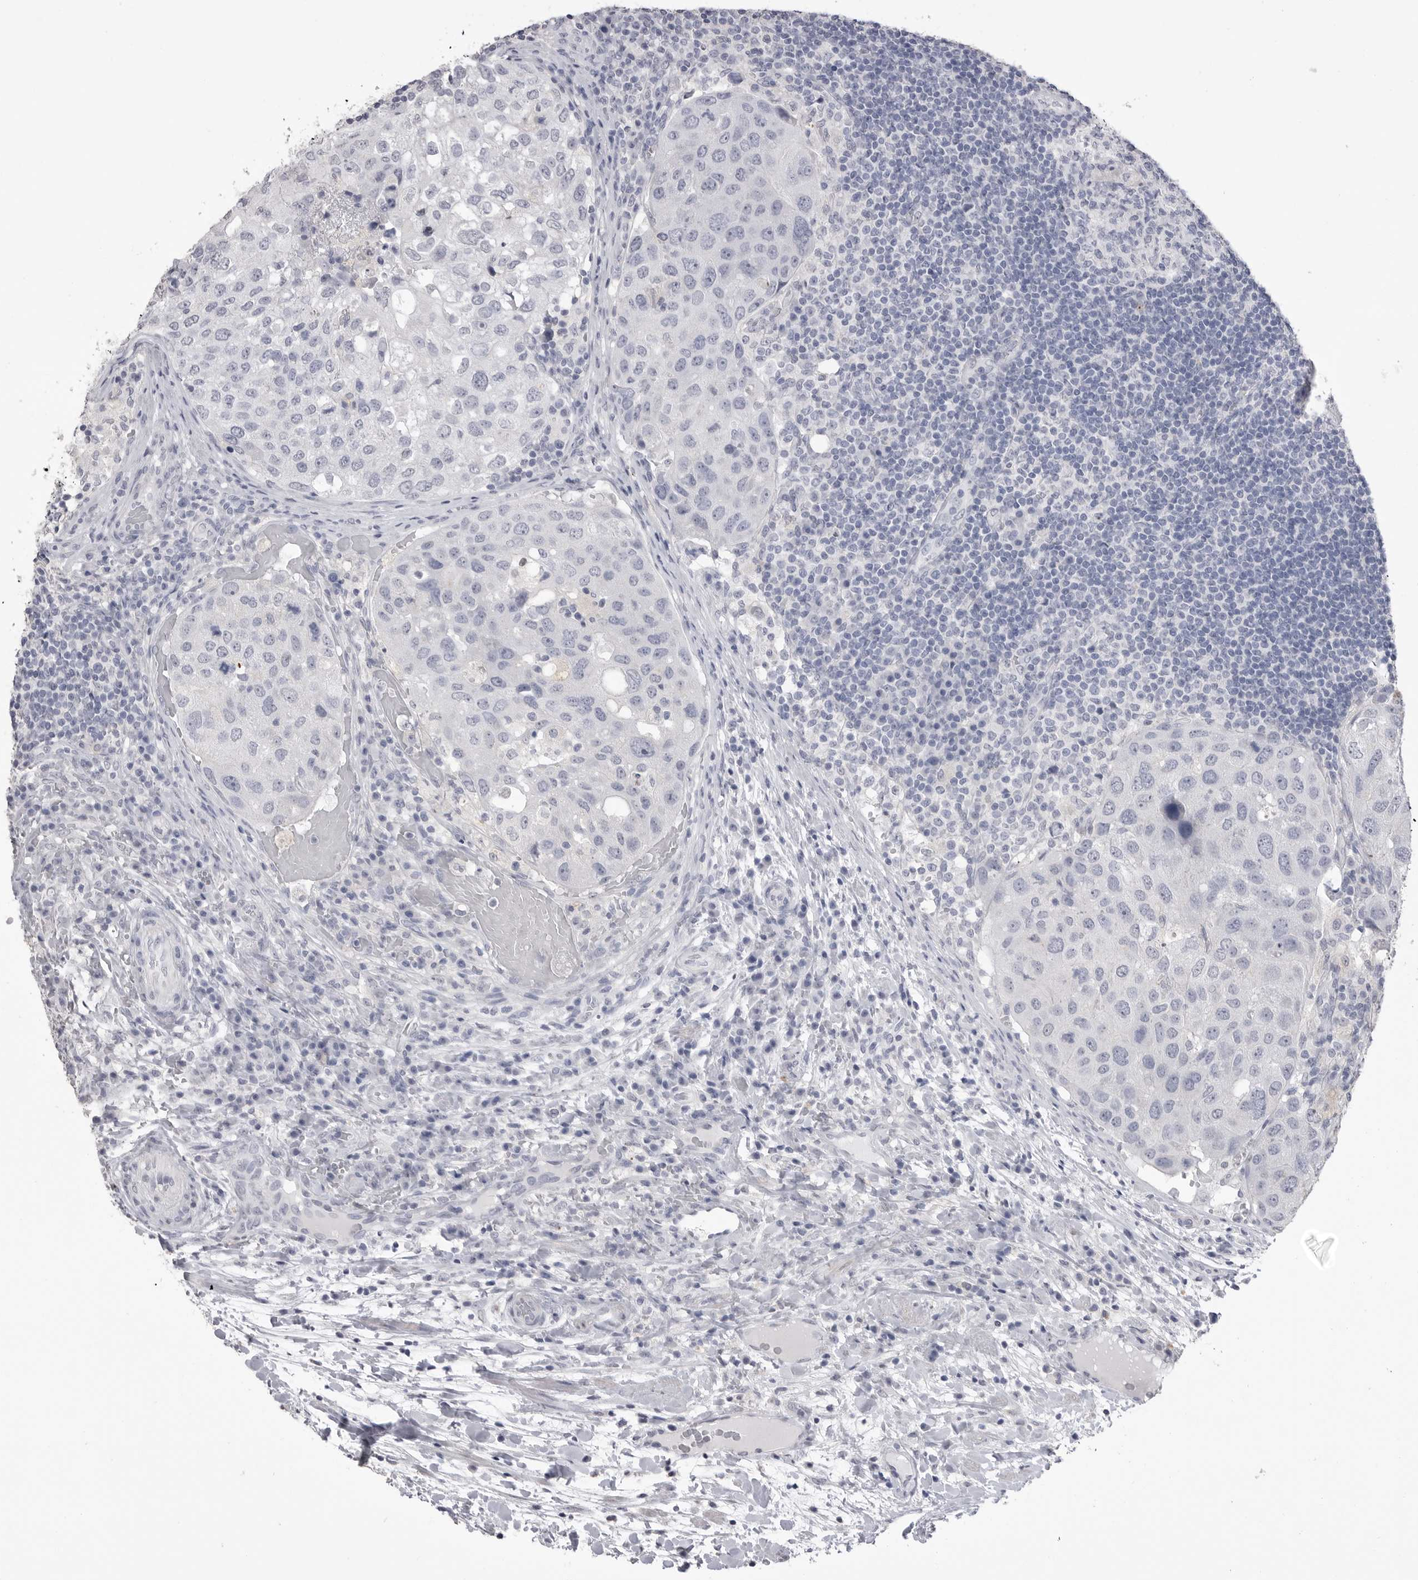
{"staining": {"intensity": "negative", "quantity": "none", "location": "none"}, "tissue": "urothelial cancer", "cell_type": "Tumor cells", "image_type": "cancer", "snomed": [{"axis": "morphology", "description": "Urothelial carcinoma, High grade"}, {"axis": "topography", "description": "Lymph node"}, {"axis": "topography", "description": "Urinary bladder"}], "caption": "The photomicrograph reveals no significant positivity in tumor cells of urothelial carcinoma (high-grade). The staining is performed using DAB (3,3'-diaminobenzidine) brown chromogen with nuclei counter-stained in using hematoxylin.", "gene": "ICAM5", "patient": {"sex": "male", "age": 51}}